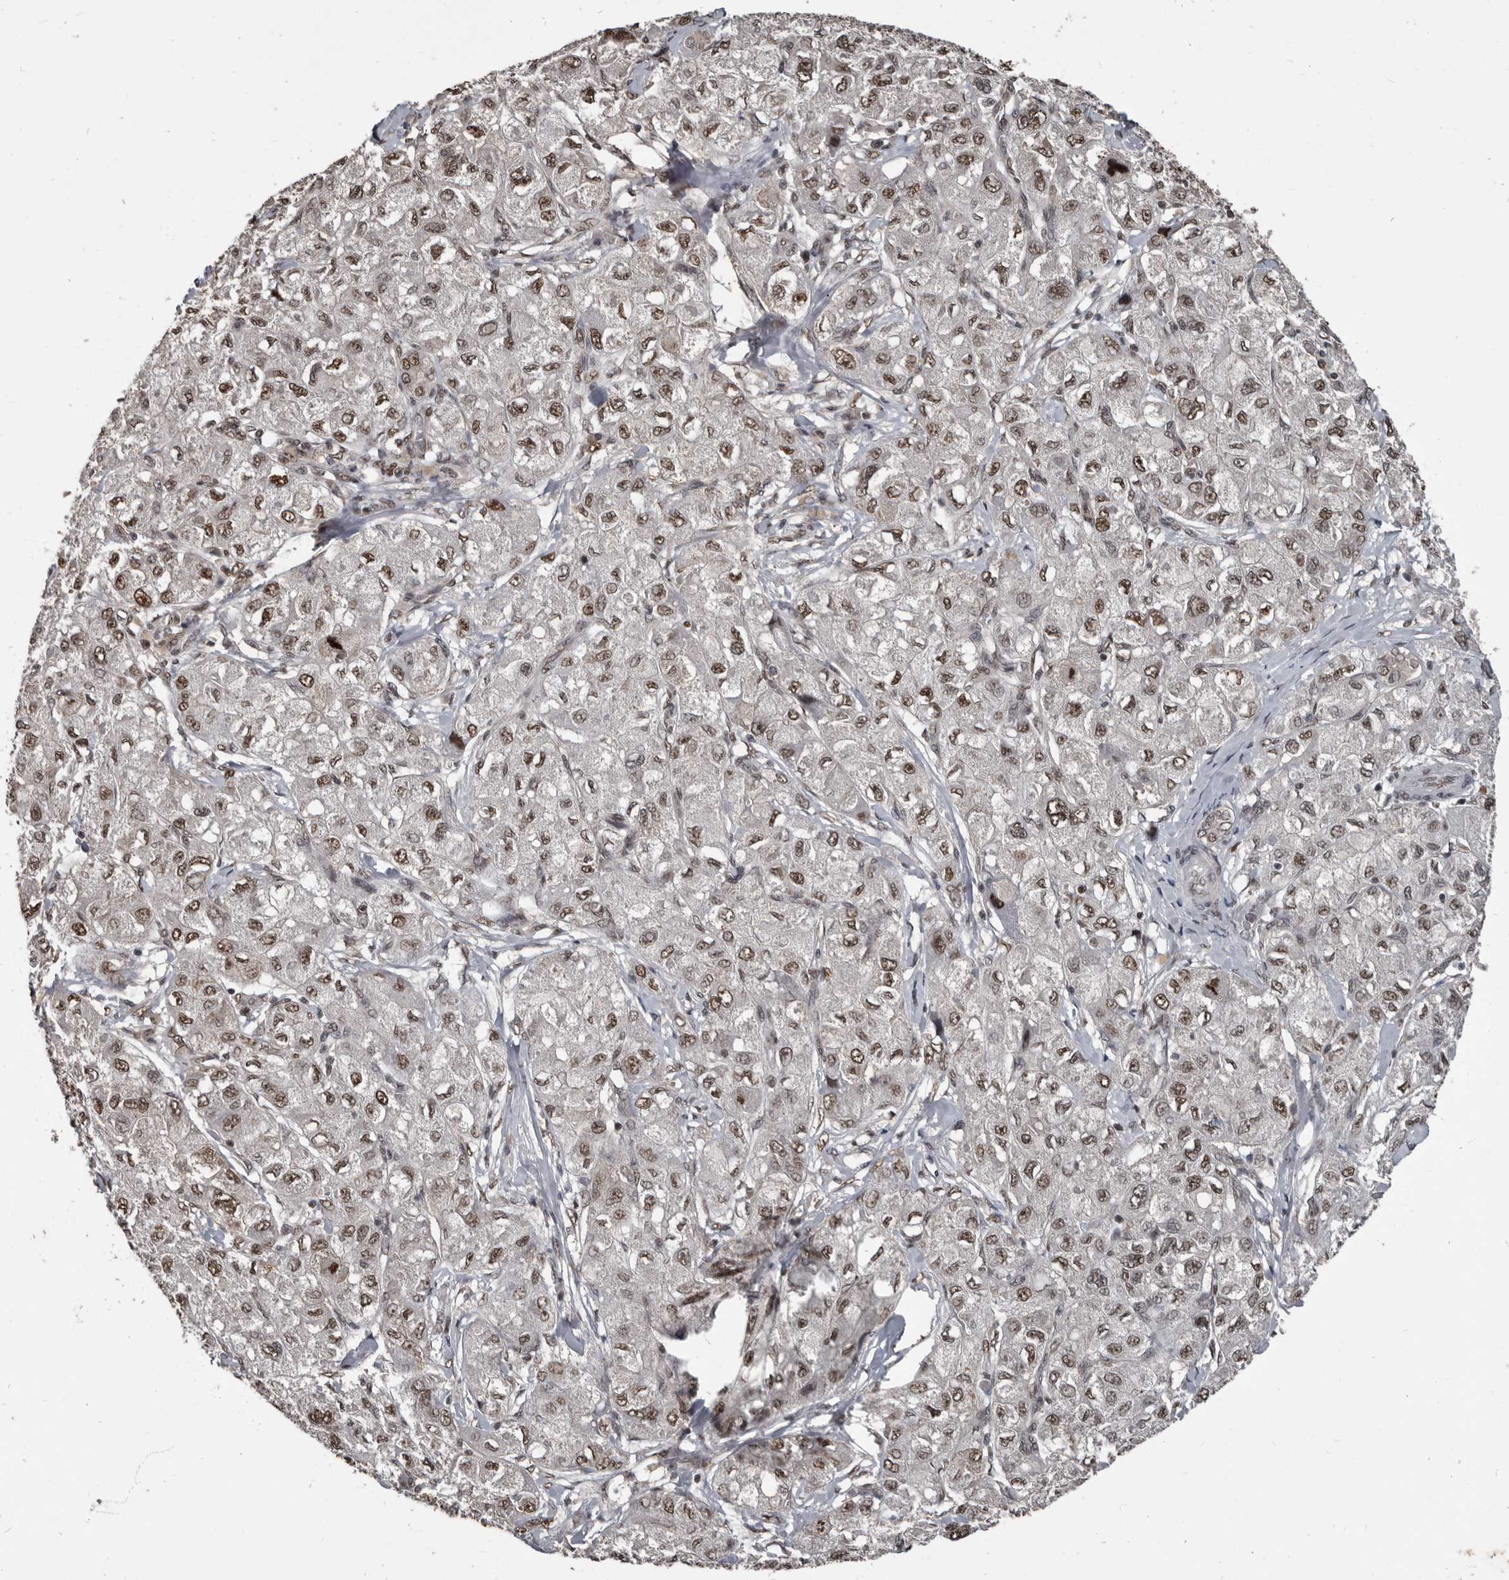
{"staining": {"intensity": "moderate", "quantity": ">75%", "location": "nuclear"}, "tissue": "liver cancer", "cell_type": "Tumor cells", "image_type": "cancer", "snomed": [{"axis": "morphology", "description": "Carcinoma, Hepatocellular, NOS"}, {"axis": "topography", "description": "Liver"}], "caption": "High-power microscopy captured an IHC micrograph of liver cancer, revealing moderate nuclear positivity in approximately >75% of tumor cells.", "gene": "CHD1L", "patient": {"sex": "male", "age": 80}}